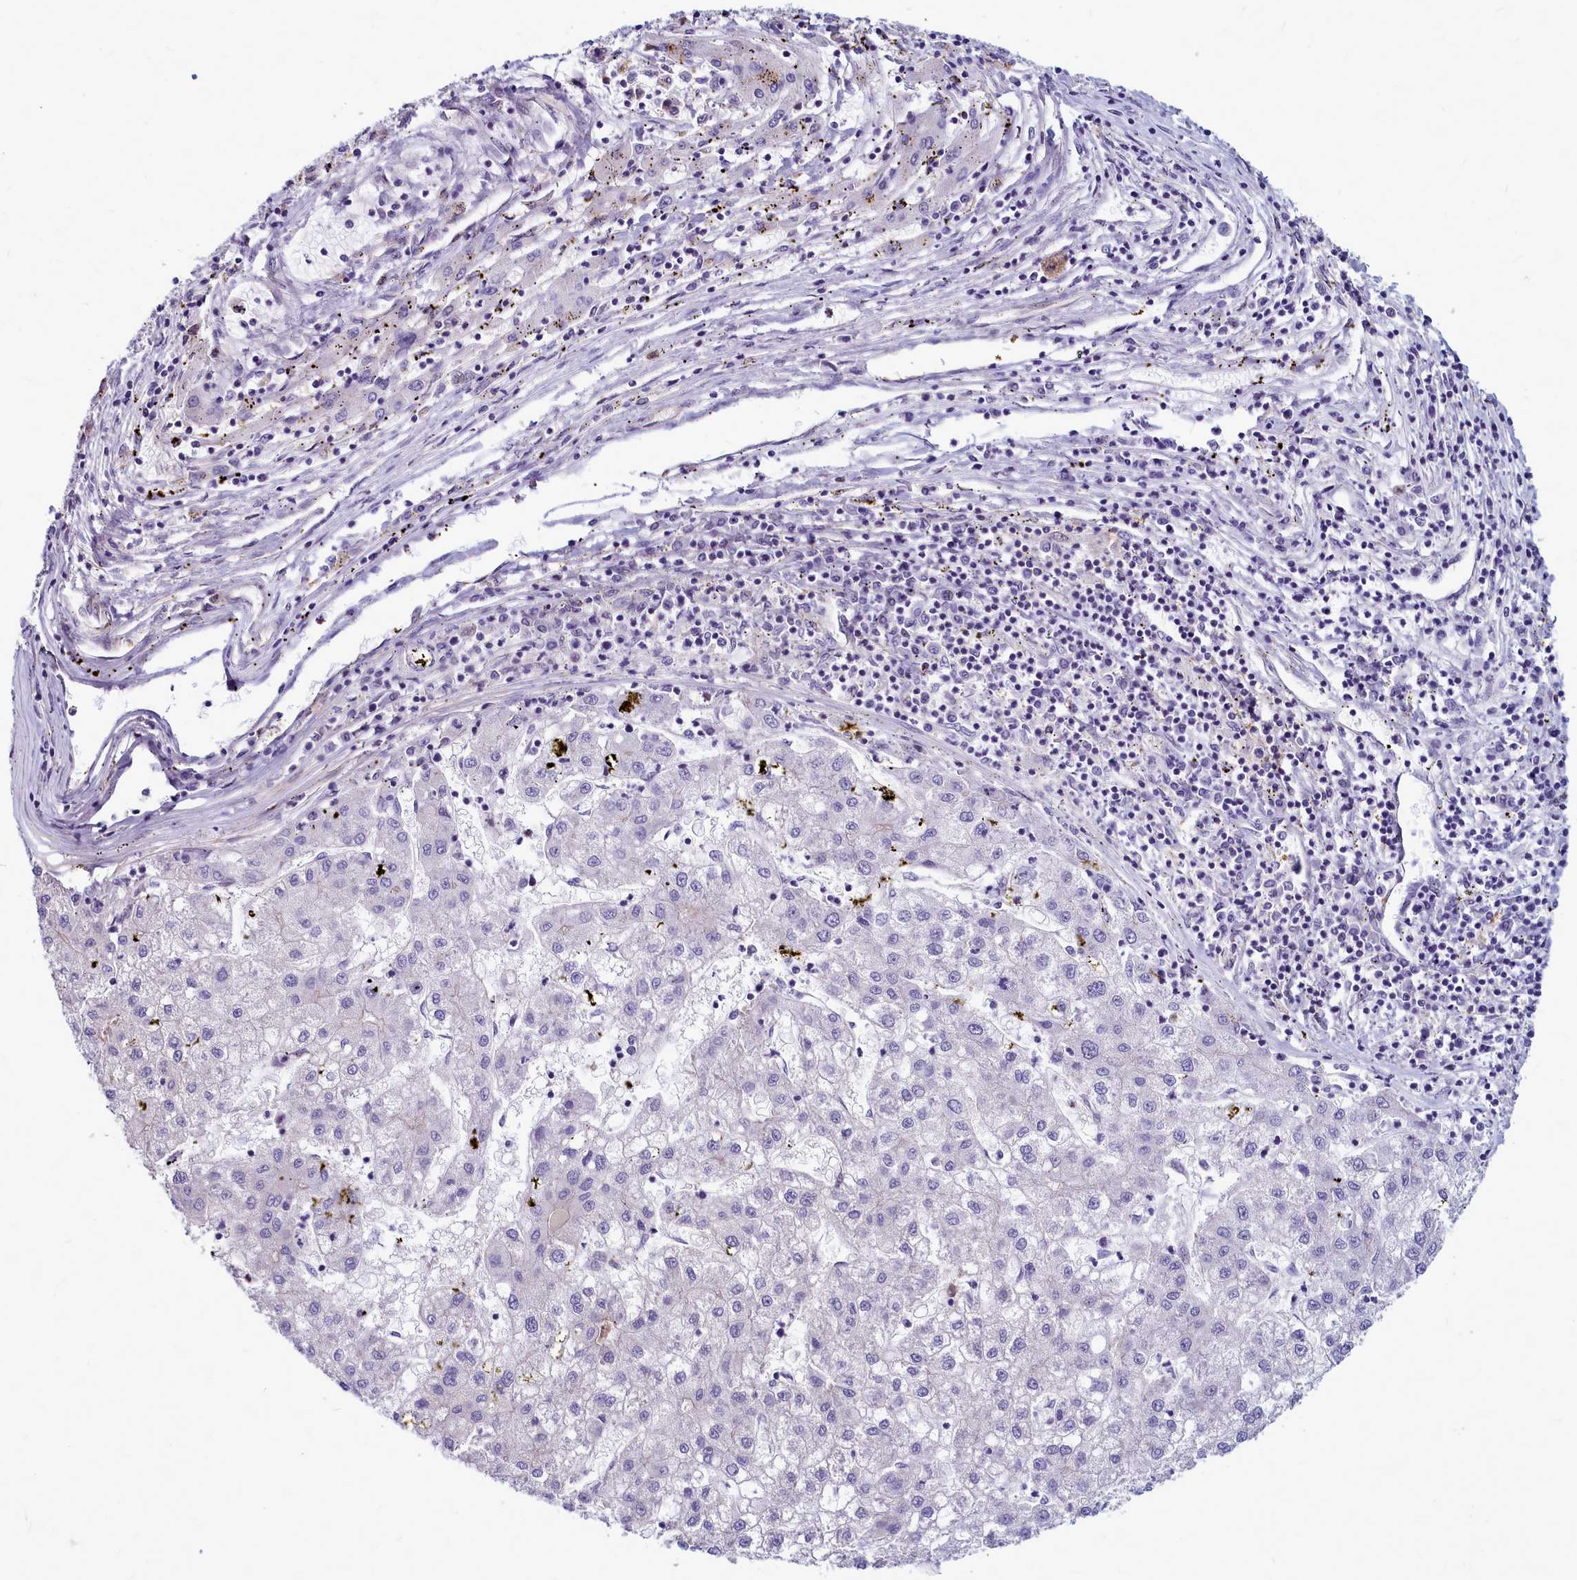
{"staining": {"intensity": "negative", "quantity": "none", "location": "none"}, "tissue": "liver cancer", "cell_type": "Tumor cells", "image_type": "cancer", "snomed": [{"axis": "morphology", "description": "Carcinoma, Hepatocellular, NOS"}, {"axis": "topography", "description": "Liver"}], "caption": "A photomicrograph of human hepatocellular carcinoma (liver) is negative for staining in tumor cells.", "gene": "TTC5", "patient": {"sex": "male", "age": 72}}